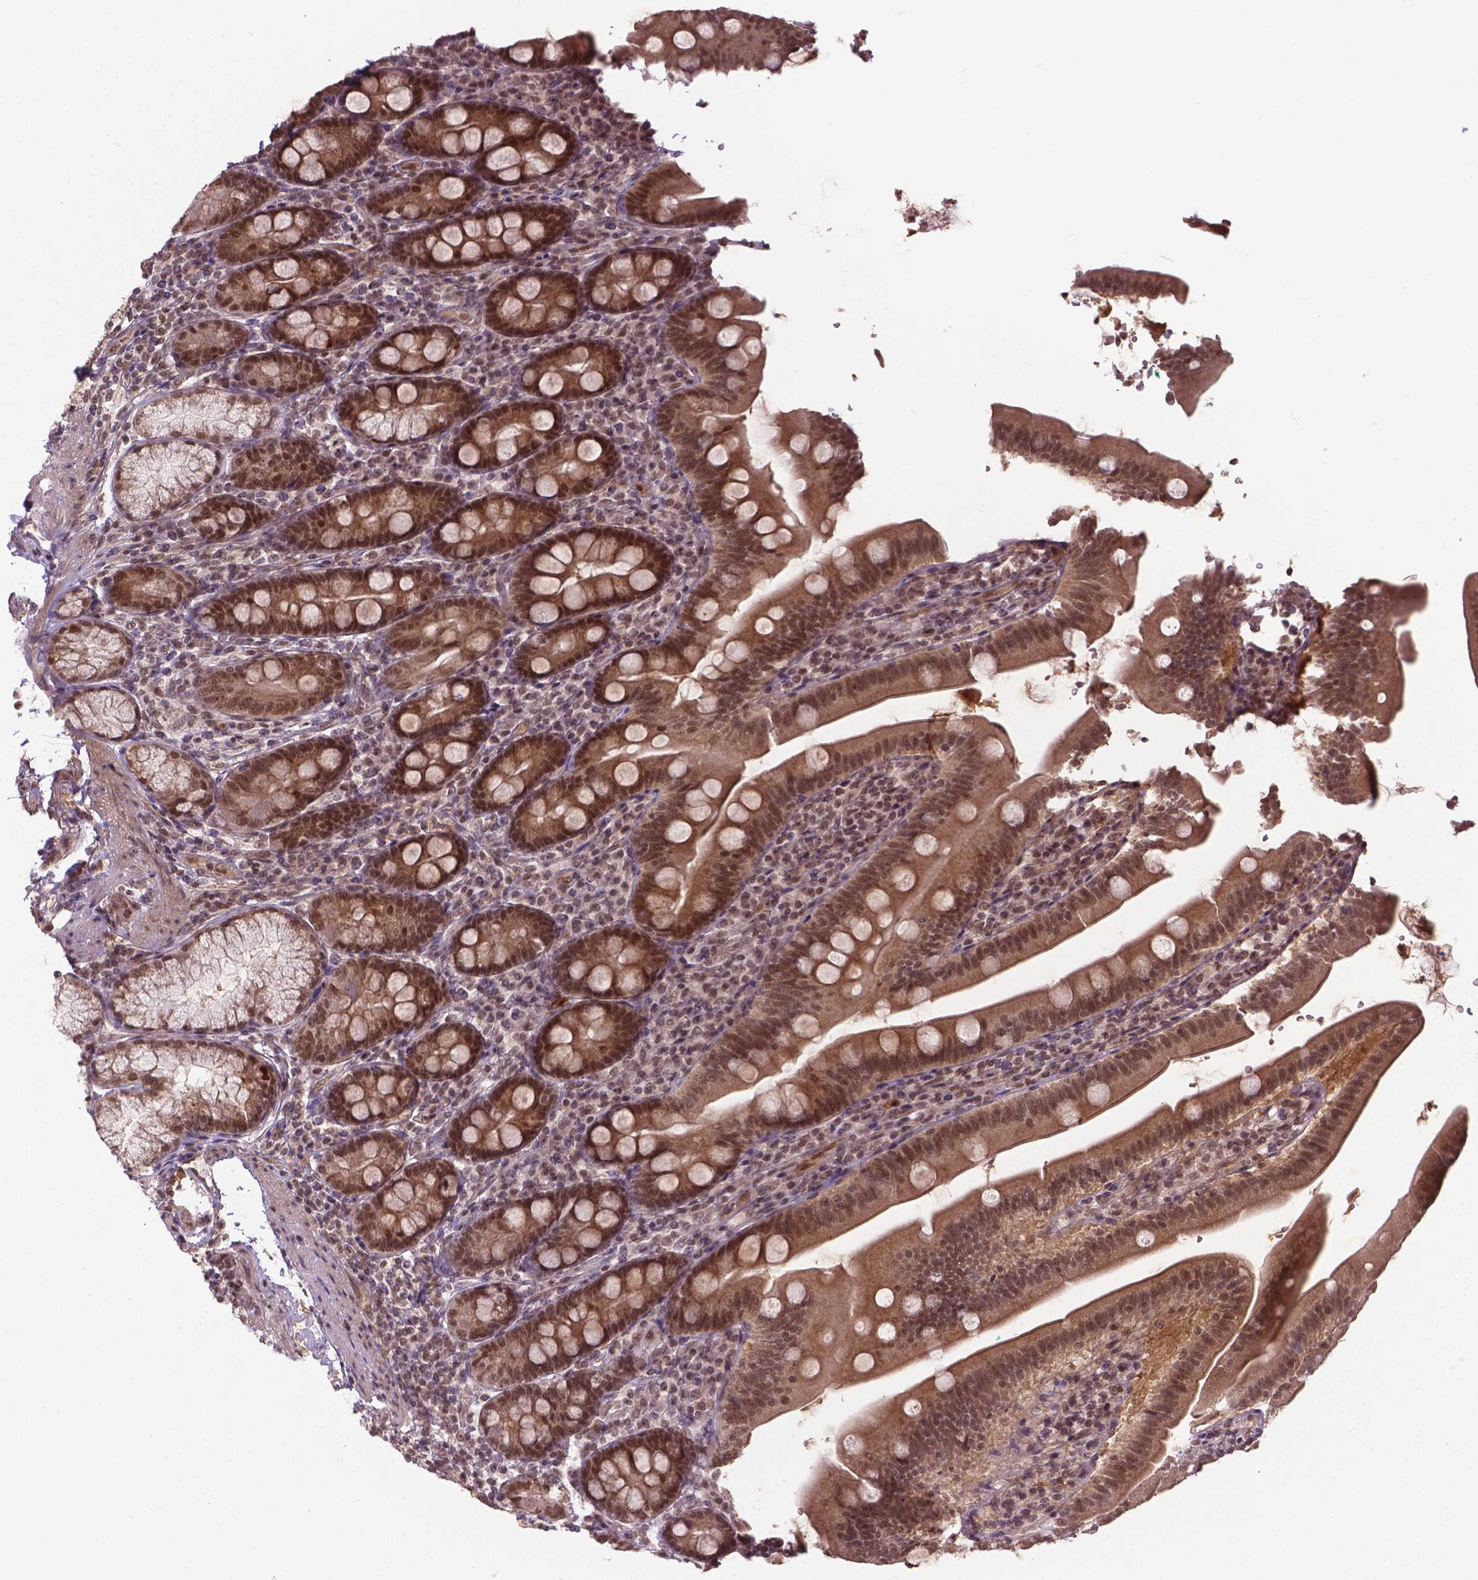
{"staining": {"intensity": "moderate", "quantity": ">75%", "location": "cytoplasmic/membranous,nuclear"}, "tissue": "duodenum", "cell_type": "Glandular cells", "image_type": "normal", "snomed": [{"axis": "morphology", "description": "Normal tissue, NOS"}, {"axis": "topography", "description": "Duodenum"}], "caption": "Glandular cells reveal medium levels of moderate cytoplasmic/membranous,nuclear staining in about >75% of cells in normal human duodenum. The staining was performed using DAB to visualize the protein expression in brown, while the nuclei were stained in blue with hematoxylin (Magnification: 20x).", "gene": "ANKRD54", "patient": {"sex": "female", "age": 67}}